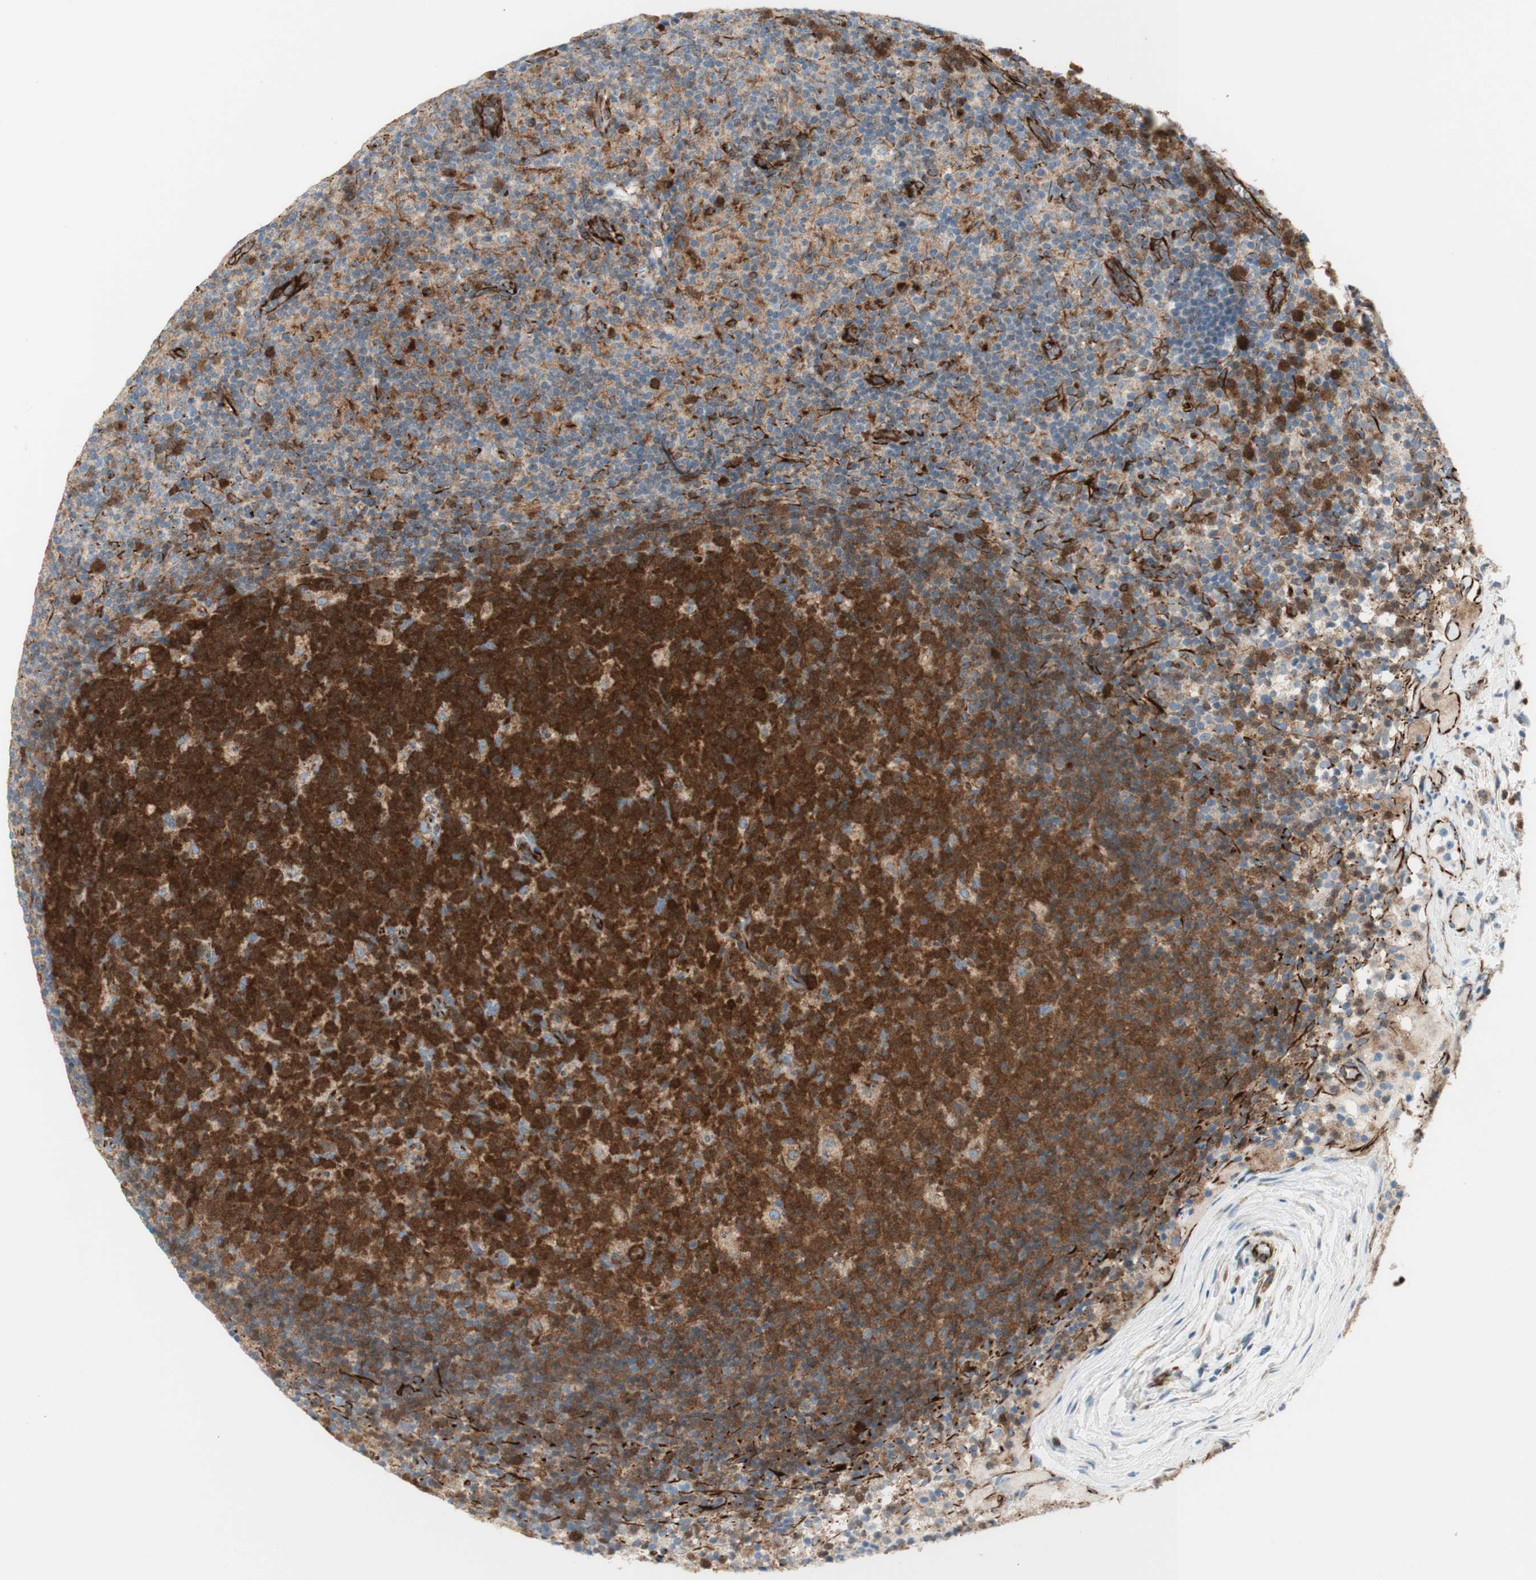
{"staining": {"intensity": "strong", "quantity": ">75%", "location": "cytoplasmic/membranous,nuclear"}, "tissue": "lymph node", "cell_type": "Germinal center cells", "image_type": "normal", "snomed": [{"axis": "morphology", "description": "Normal tissue, NOS"}, {"axis": "morphology", "description": "Inflammation, NOS"}, {"axis": "topography", "description": "Lymph node"}], "caption": "Immunohistochemistry (IHC) (DAB (3,3'-diaminobenzidine)) staining of benign human lymph node shows strong cytoplasmic/membranous,nuclear protein staining in approximately >75% of germinal center cells.", "gene": "POU2AF1", "patient": {"sex": "male", "age": 55}}